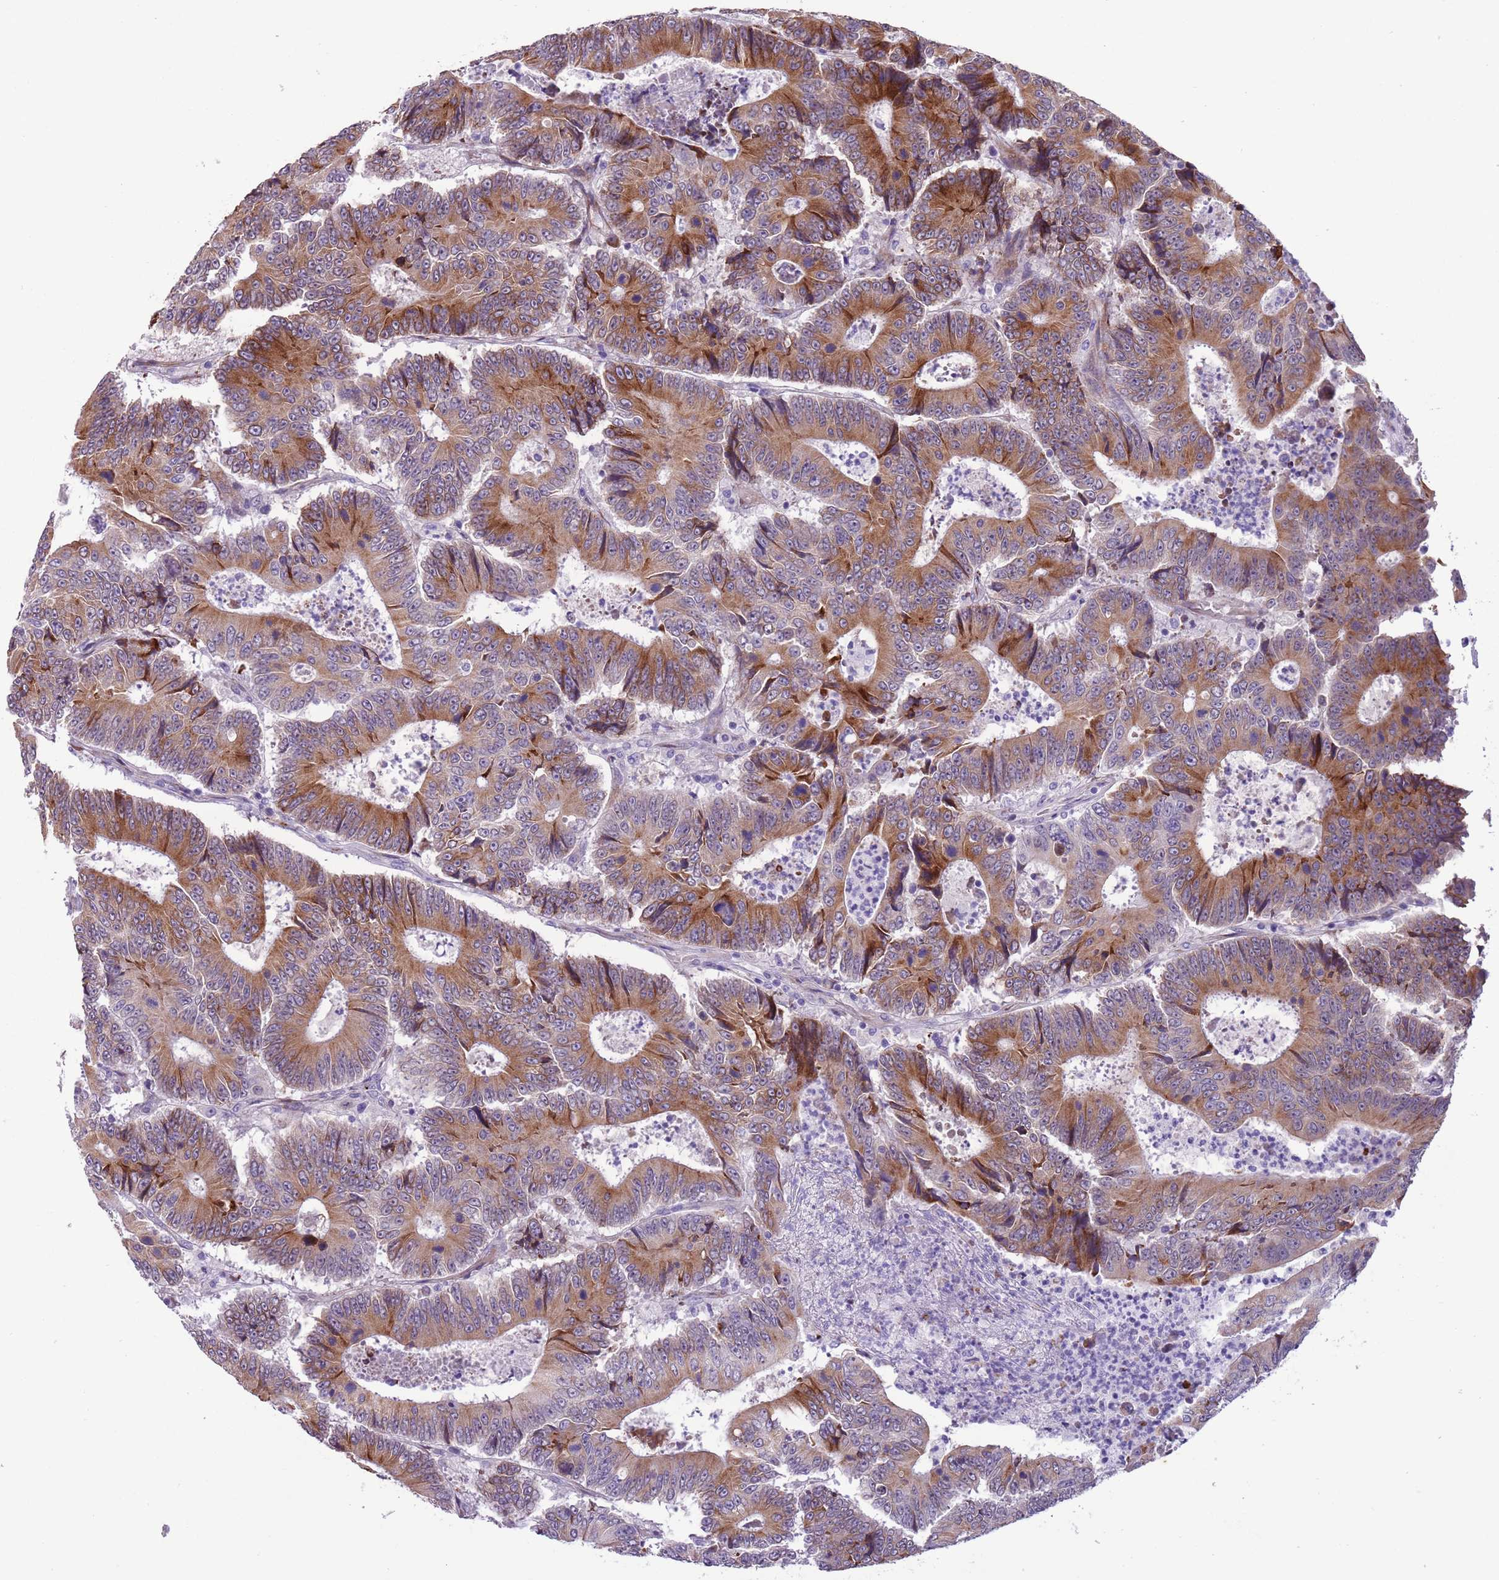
{"staining": {"intensity": "moderate", "quantity": ">75%", "location": "cytoplasmic/membranous"}, "tissue": "colorectal cancer", "cell_type": "Tumor cells", "image_type": "cancer", "snomed": [{"axis": "morphology", "description": "Adenocarcinoma, NOS"}, {"axis": "topography", "description": "Colon"}], "caption": "IHC of human adenocarcinoma (colorectal) reveals medium levels of moderate cytoplasmic/membranous expression in about >75% of tumor cells.", "gene": "MRPL32", "patient": {"sex": "male", "age": 83}}